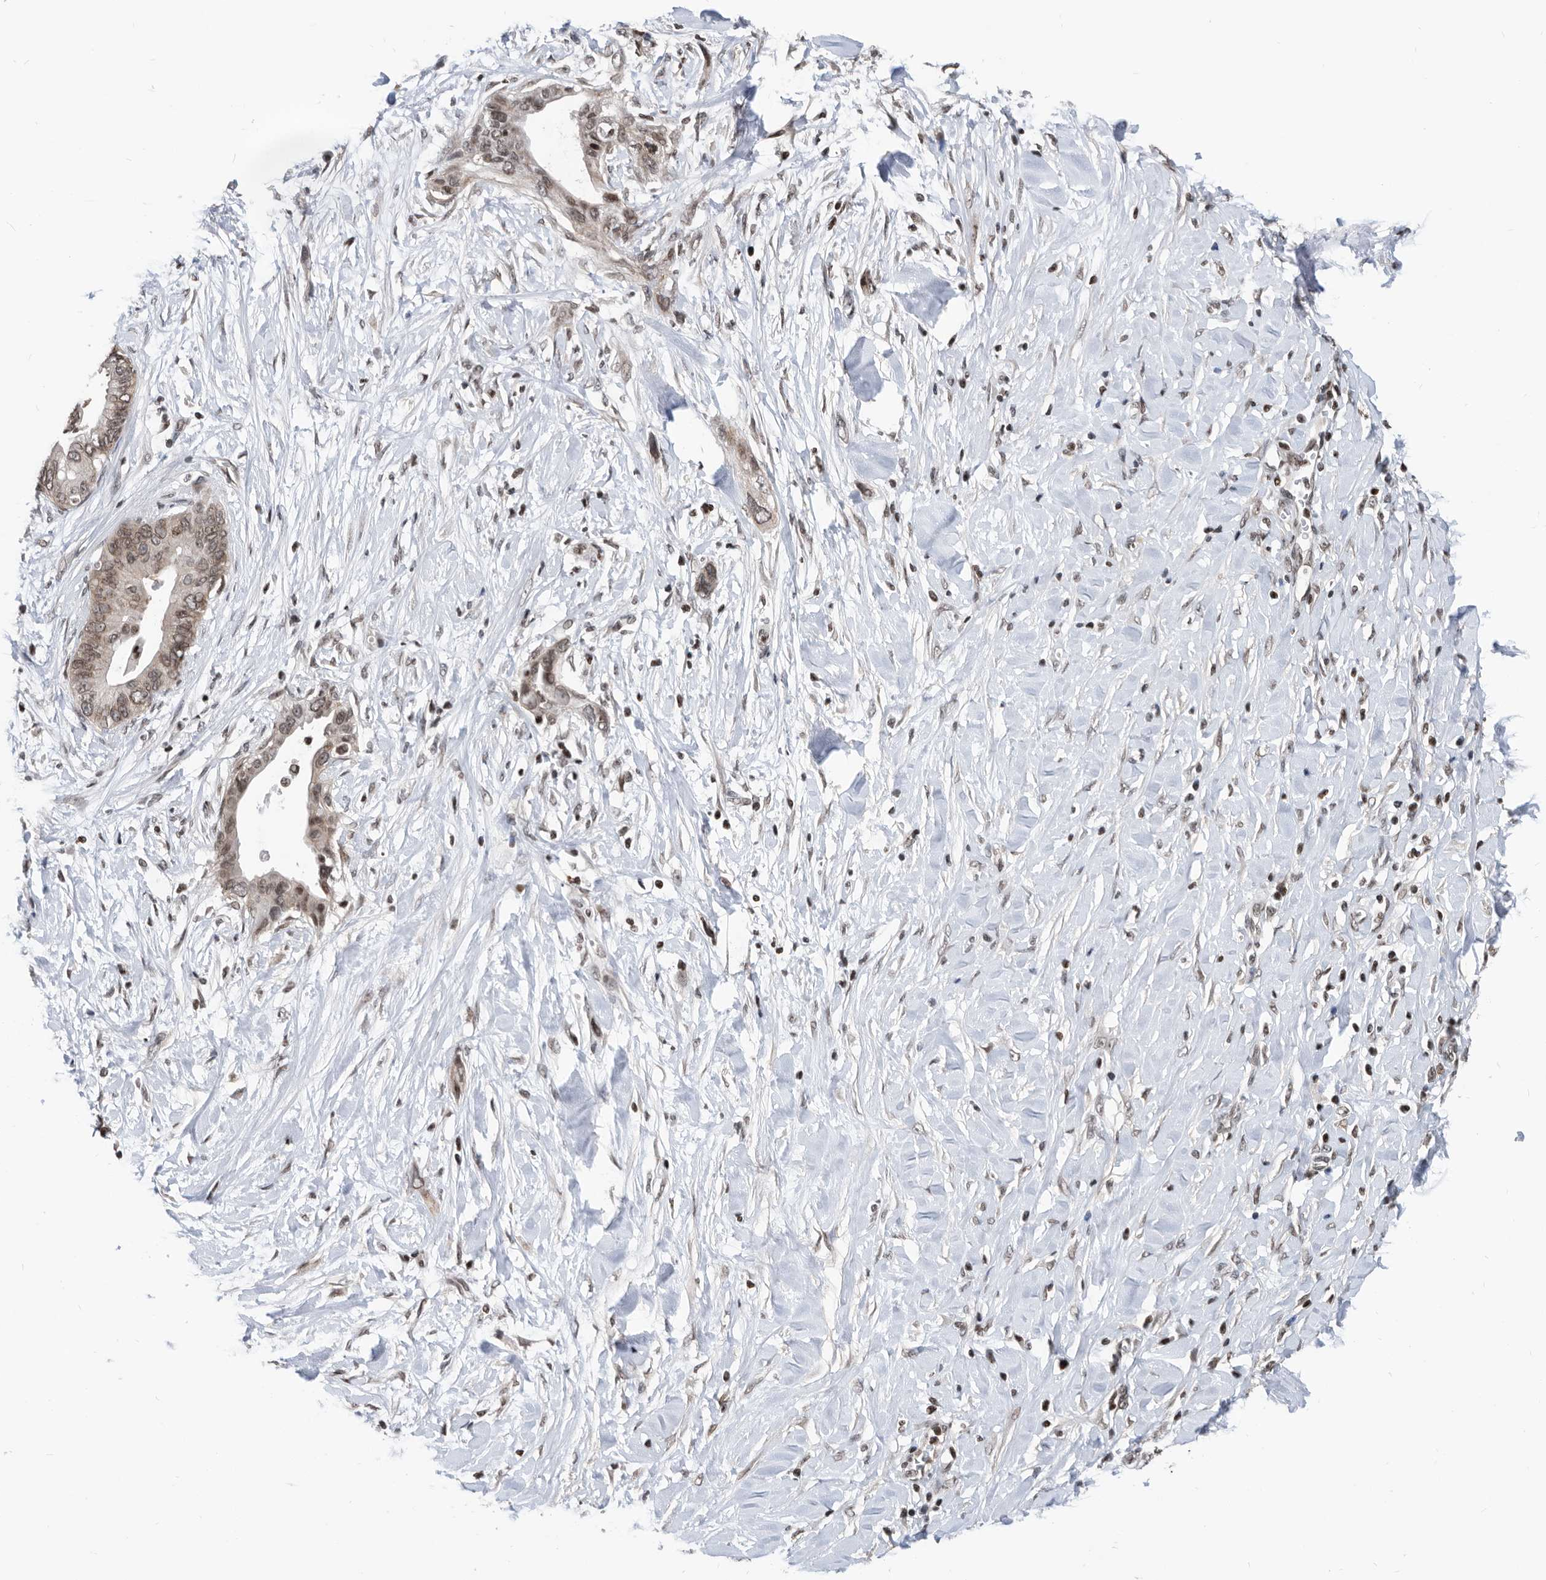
{"staining": {"intensity": "weak", "quantity": ">75%", "location": "nuclear"}, "tissue": "pancreatic cancer", "cell_type": "Tumor cells", "image_type": "cancer", "snomed": [{"axis": "morphology", "description": "Normal tissue, NOS"}, {"axis": "morphology", "description": "Adenocarcinoma, NOS"}, {"axis": "topography", "description": "Pancreas"}, {"axis": "topography", "description": "Peripheral nerve tissue"}], "caption": "Immunohistochemistry photomicrograph of neoplastic tissue: human pancreatic adenocarcinoma stained using immunohistochemistry reveals low levels of weak protein expression localized specifically in the nuclear of tumor cells, appearing as a nuclear brown color.", "gene": "SNRNP48", "patient": {"sex": "male", "age": 59}}